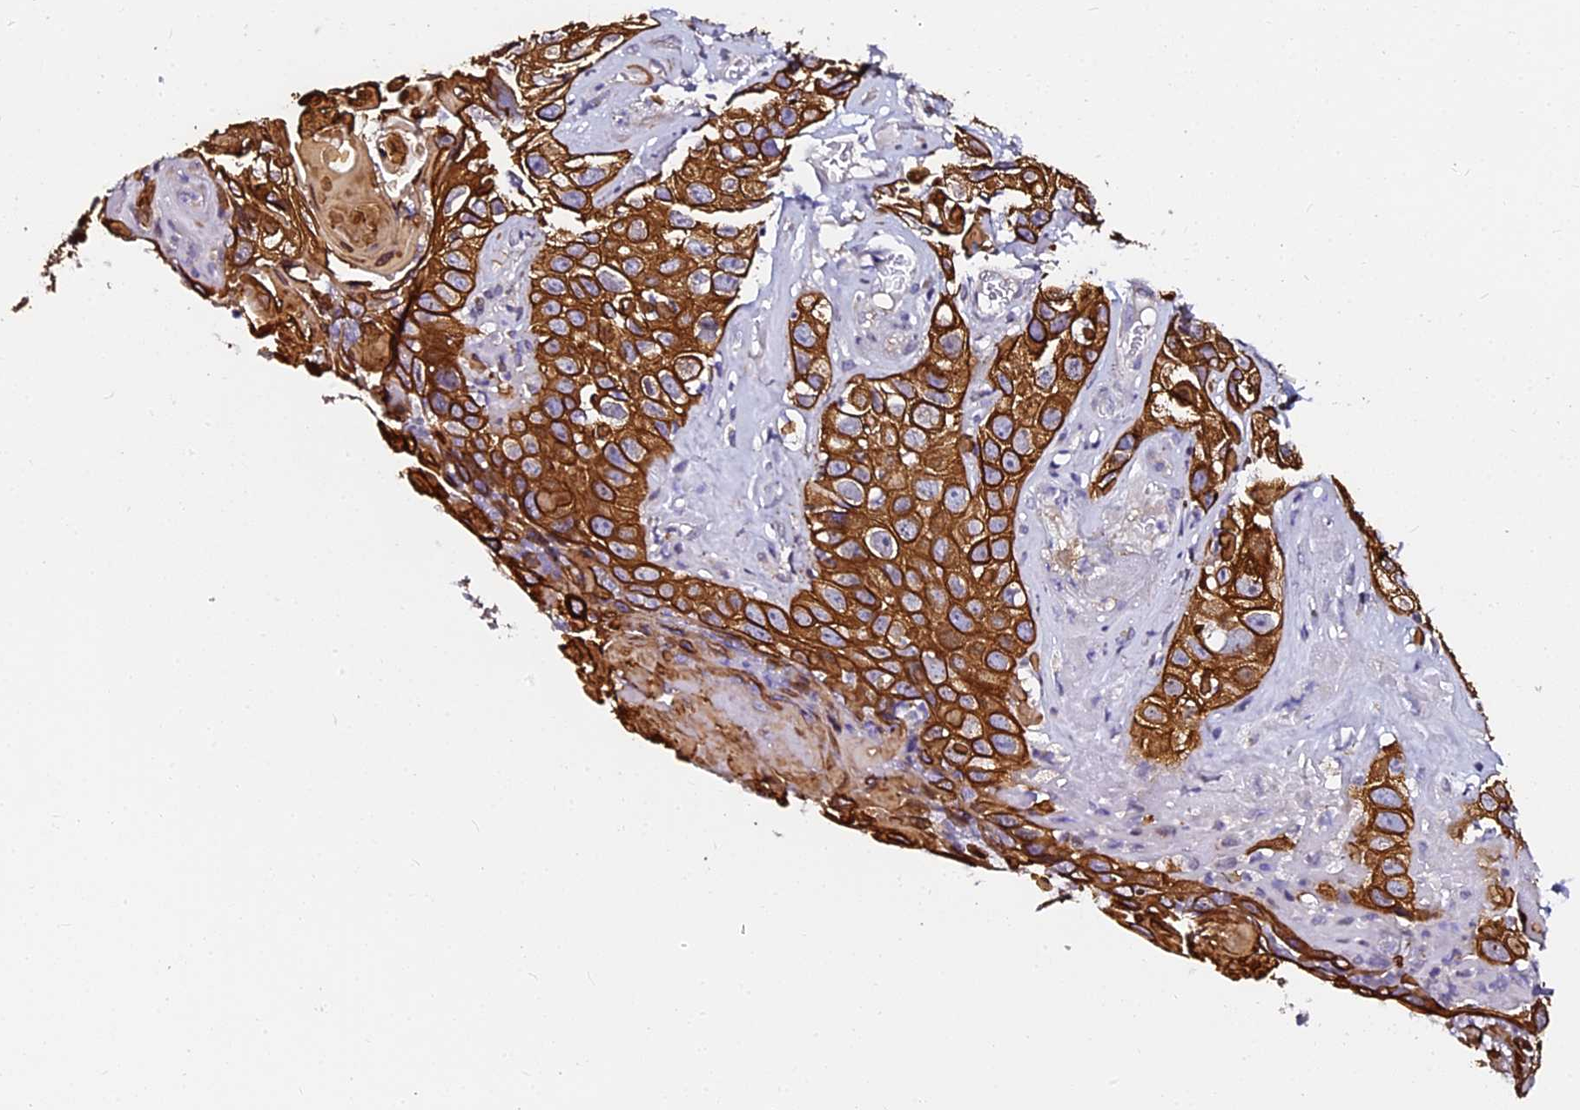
{"staining": {"intensity": "strong", "quantity": ">75%", "location": "cytoplasmic/membranous"}, "tissue": "skin cancer", "cell_type": "Tumor cells", "image_type": "cancer", "snomed": [{"axis": "morphology", "description": "Squamous cell carcinoma, NOS"}, {"axis": "topography", "description": "Skin"}], "caption": "Skin cancer stained for a protein displays strong cytoplasmic/membranous positivity in tumor cells.", "gene": "GPN3", "patient": {"sex": "male", "age": 55}}